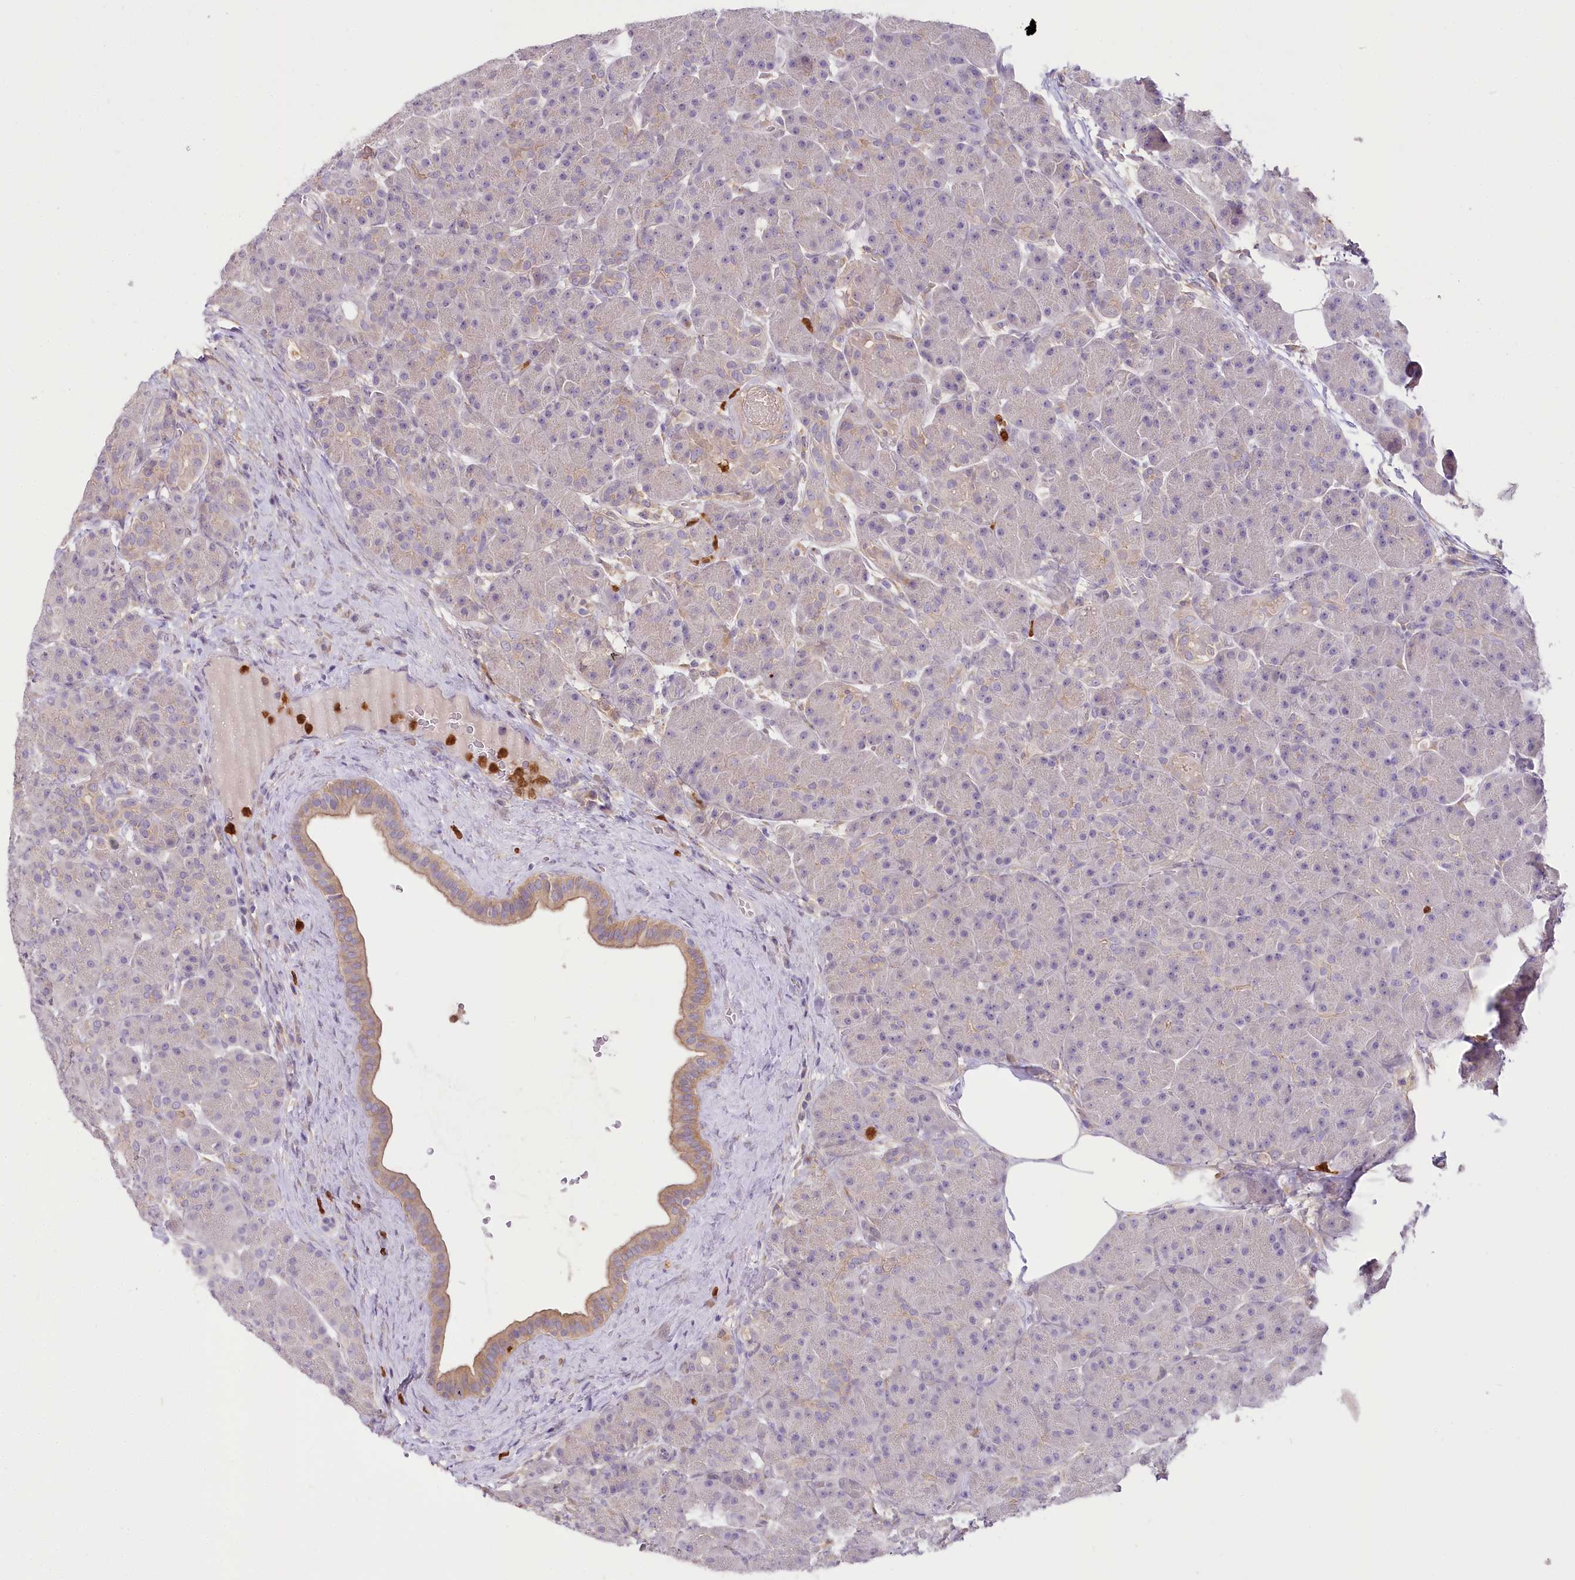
{"staining": {"intensity": "moderate", "quantity": "<25%", "location": "cytoplasmic/membranous"}, "tissue": "pancreas", "cell_type": "Exocrine glandular cells", "image_type": "normal", "snomed": [{"axis": "morphology", "description": "Normal tissue, NOS"}, {"axis": "topography", "description": "Pancreas"}], "caption": "Immunohistochemistry (DAB (3,3'-diaminobenzidine)) staining of normal human pancreas shows moderate cytoplasmic/membranous protein staining in approximately <25% of exocrine glandular cells. (brown staining indicates protein expression, while blue staining denotes nuclei).", "gene": "DPYD", "patient": {"sex": "male", "age": 63}}